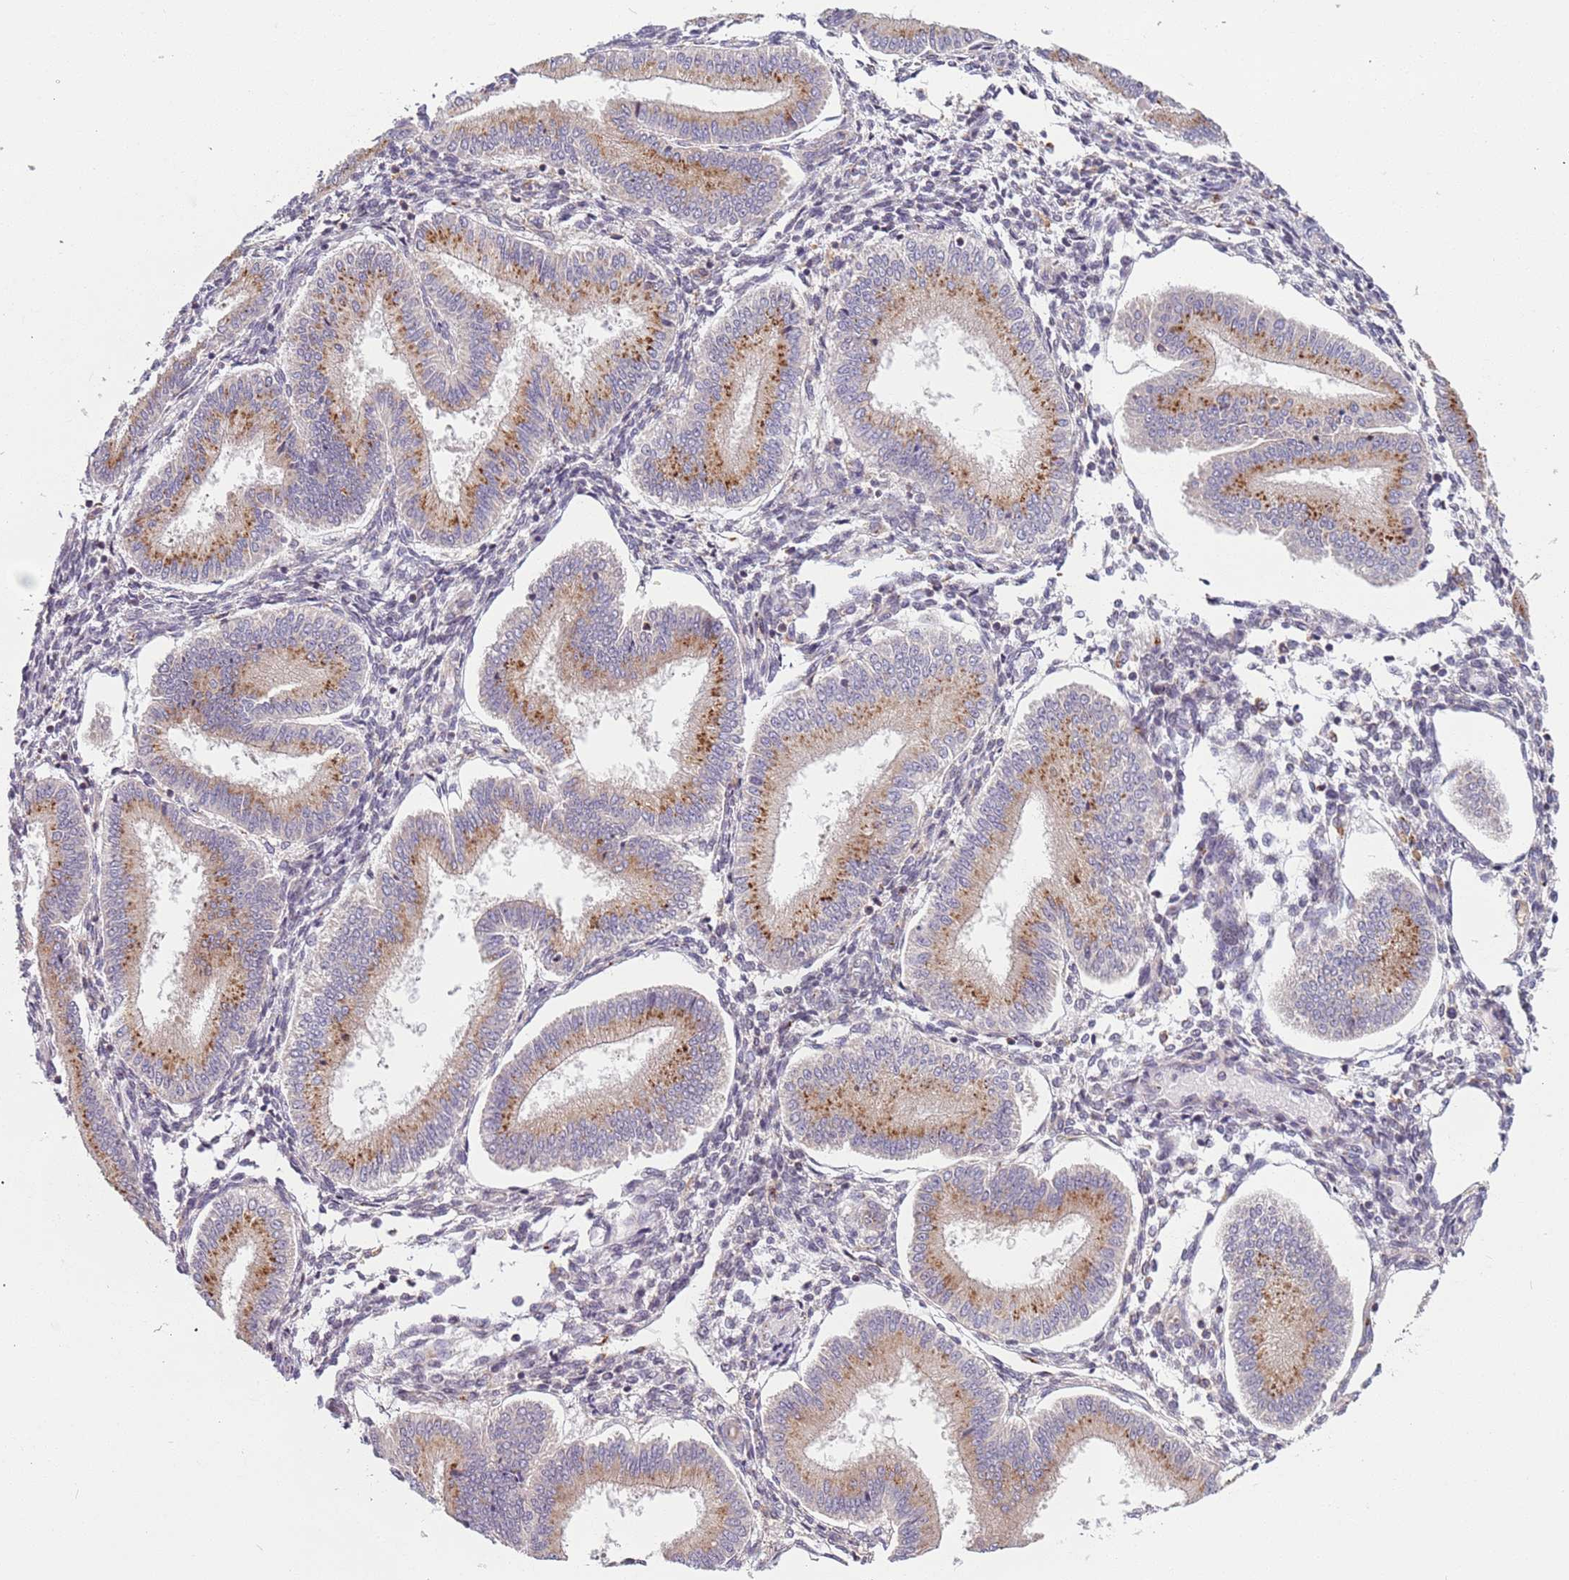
{"staining": {"intensity": "moderate", "quantity": "<25%", "location": "cytoplasmic/membranous"}, "tissue": "endometrium", "cell_type": "Cells in endometrial stroma", "image_type": "normal", "snomed": [{"axis": "morphology", "description": "Normal tissue, NOS"}, {"axis": "topography", "description": "Endometrium"}], "caption": "Immunohistochemical staining of normal endometrium shows low levels of moderate cytoplasmic/membranous positivity in about <25% of cells in endometrial stroma.", "gene": "AKTIP", "patient": {"sex": "female", "age": 39}}